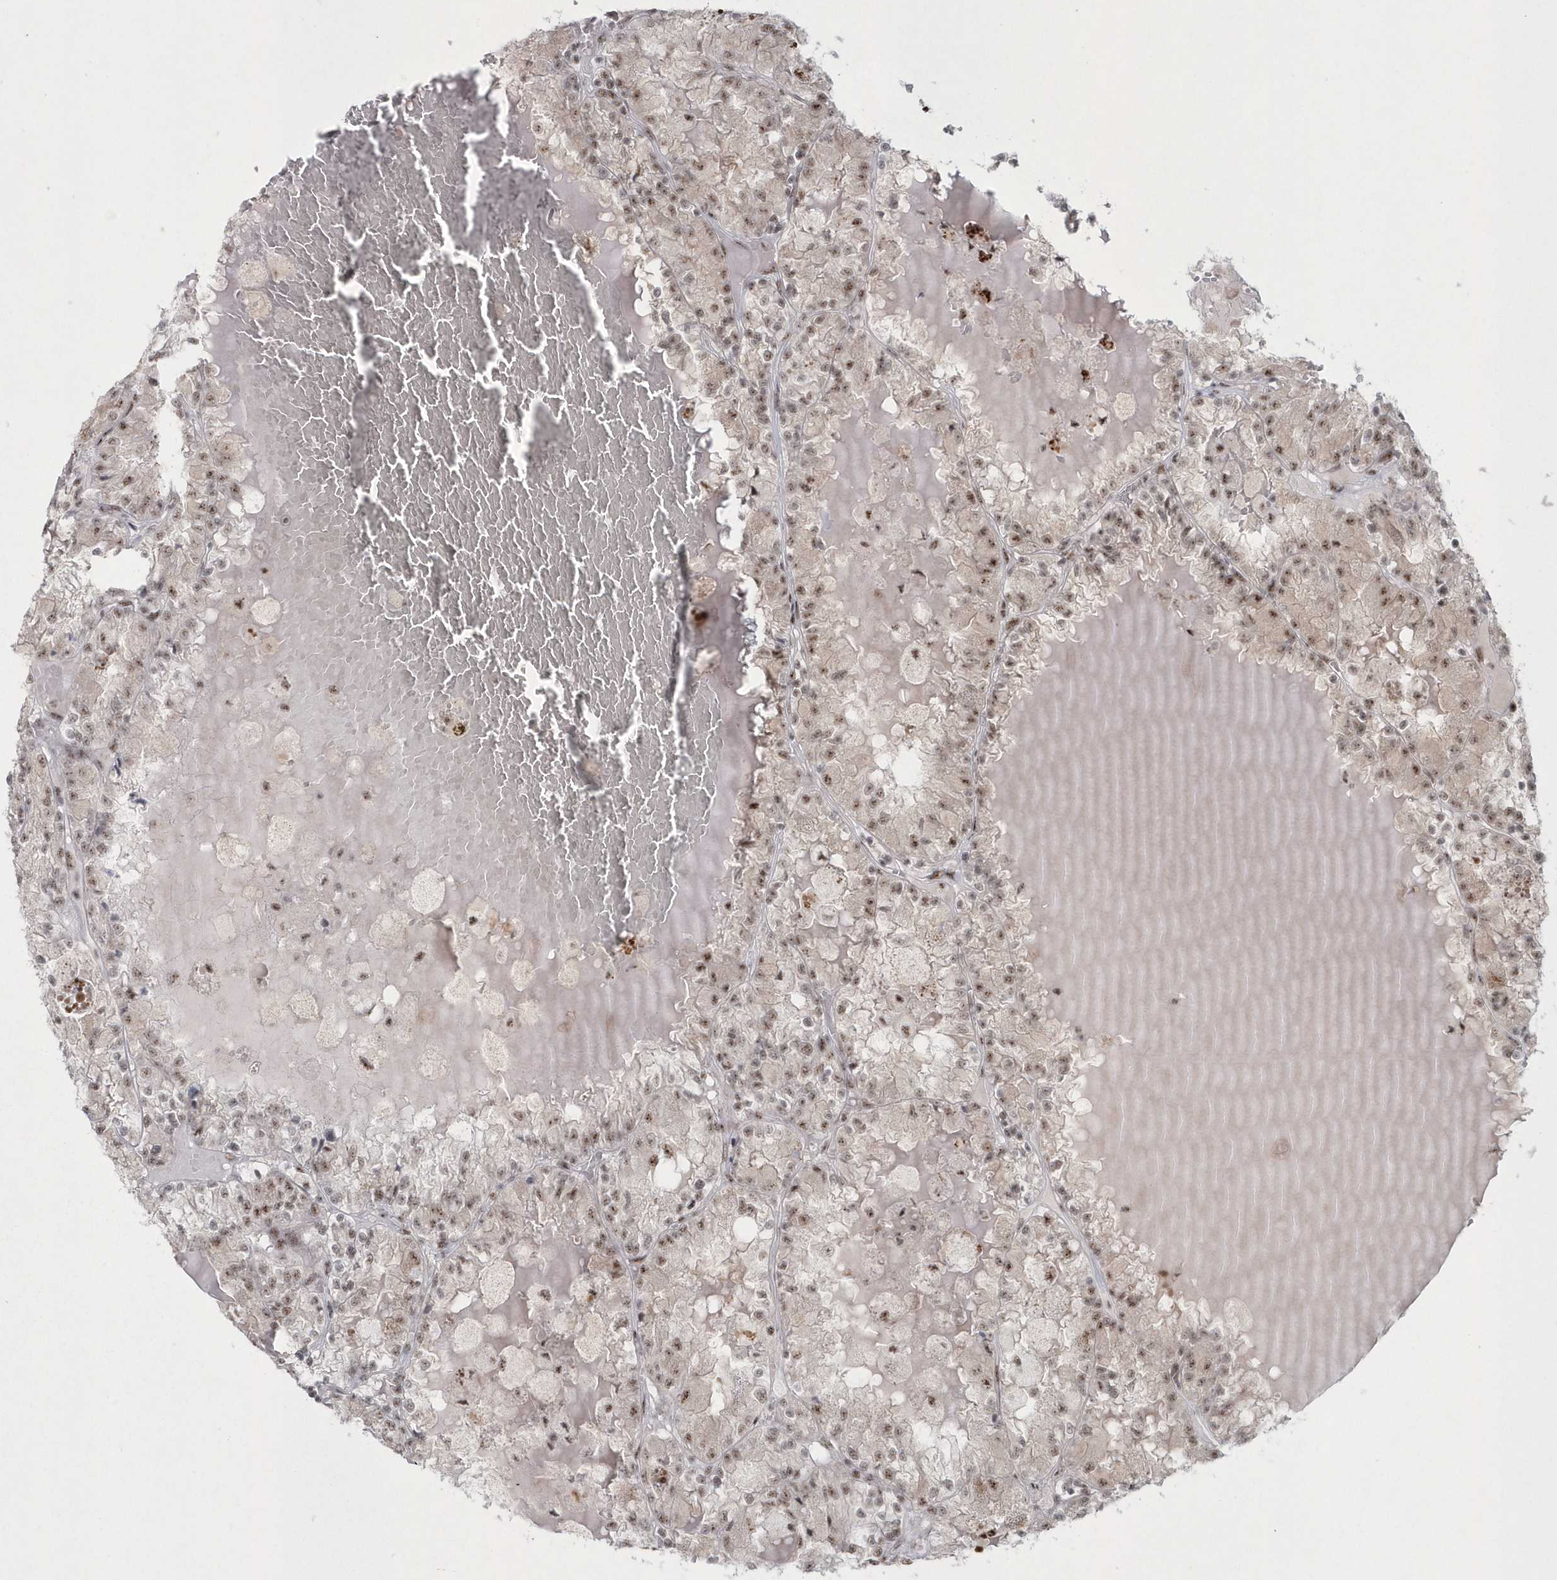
{"staining": {"intensity": "moderate", "quantity": "25%-75%", "location": "nuclear"}, "tissue": "renal cancer", "cell_type": "Tumor cells", "image_type": "cancer", "snomed": [{"axis": "morphology", "description": "Adenocarcinoma, NOS"}, {"axis": "topography", "description": "Kidney"}], "caption": "Human renal cancer stained with a brown dye shows moderate nuclear positive positivity in about 25%-75% of tumor cells.", "gene": "KDM6B", "patient": {"sex": "female", "age": 56}}